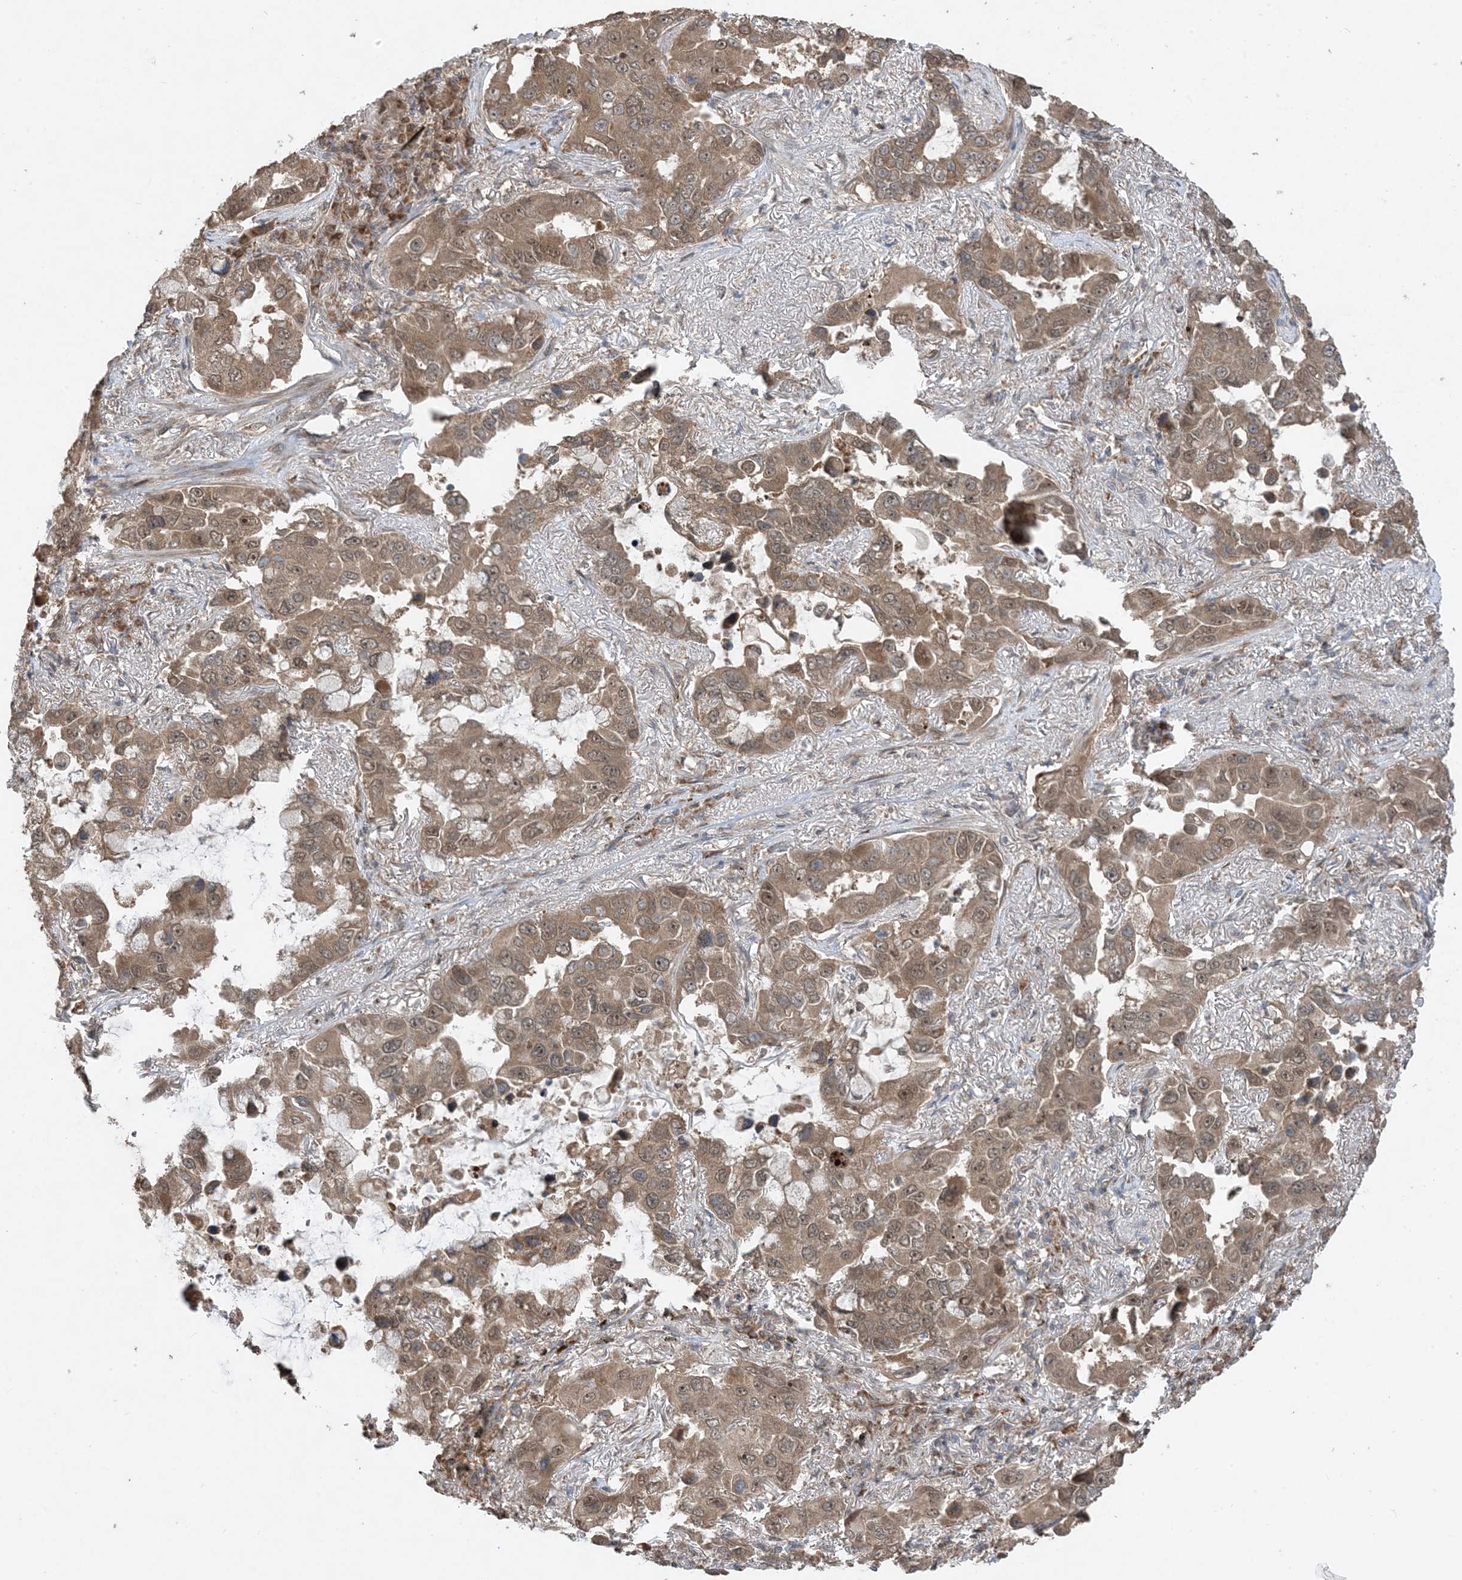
{"staining": {"intensity": "moderate", "quantity": ">75%", "location": "cytoplasmic/membranous,nuclear"}, "tissue": "lung cancer", "cell_type": "Tumor cells", "image_type": "cancer", "snomed": [{"axis": "morphology", "description": "Adenocarcinoma, NOS"}, {"axis": "topography", "description": "Lung"}], "caption": "Lung adenocarcinoma stained with DAB immunohistochemistry exhibits medium levels of moderate cytoplasmic/membranous and nuclear expression in approximately >75% of tumor cells.", "gene": "PUSL1", "patient": {"sex": "male", "age": 64}}